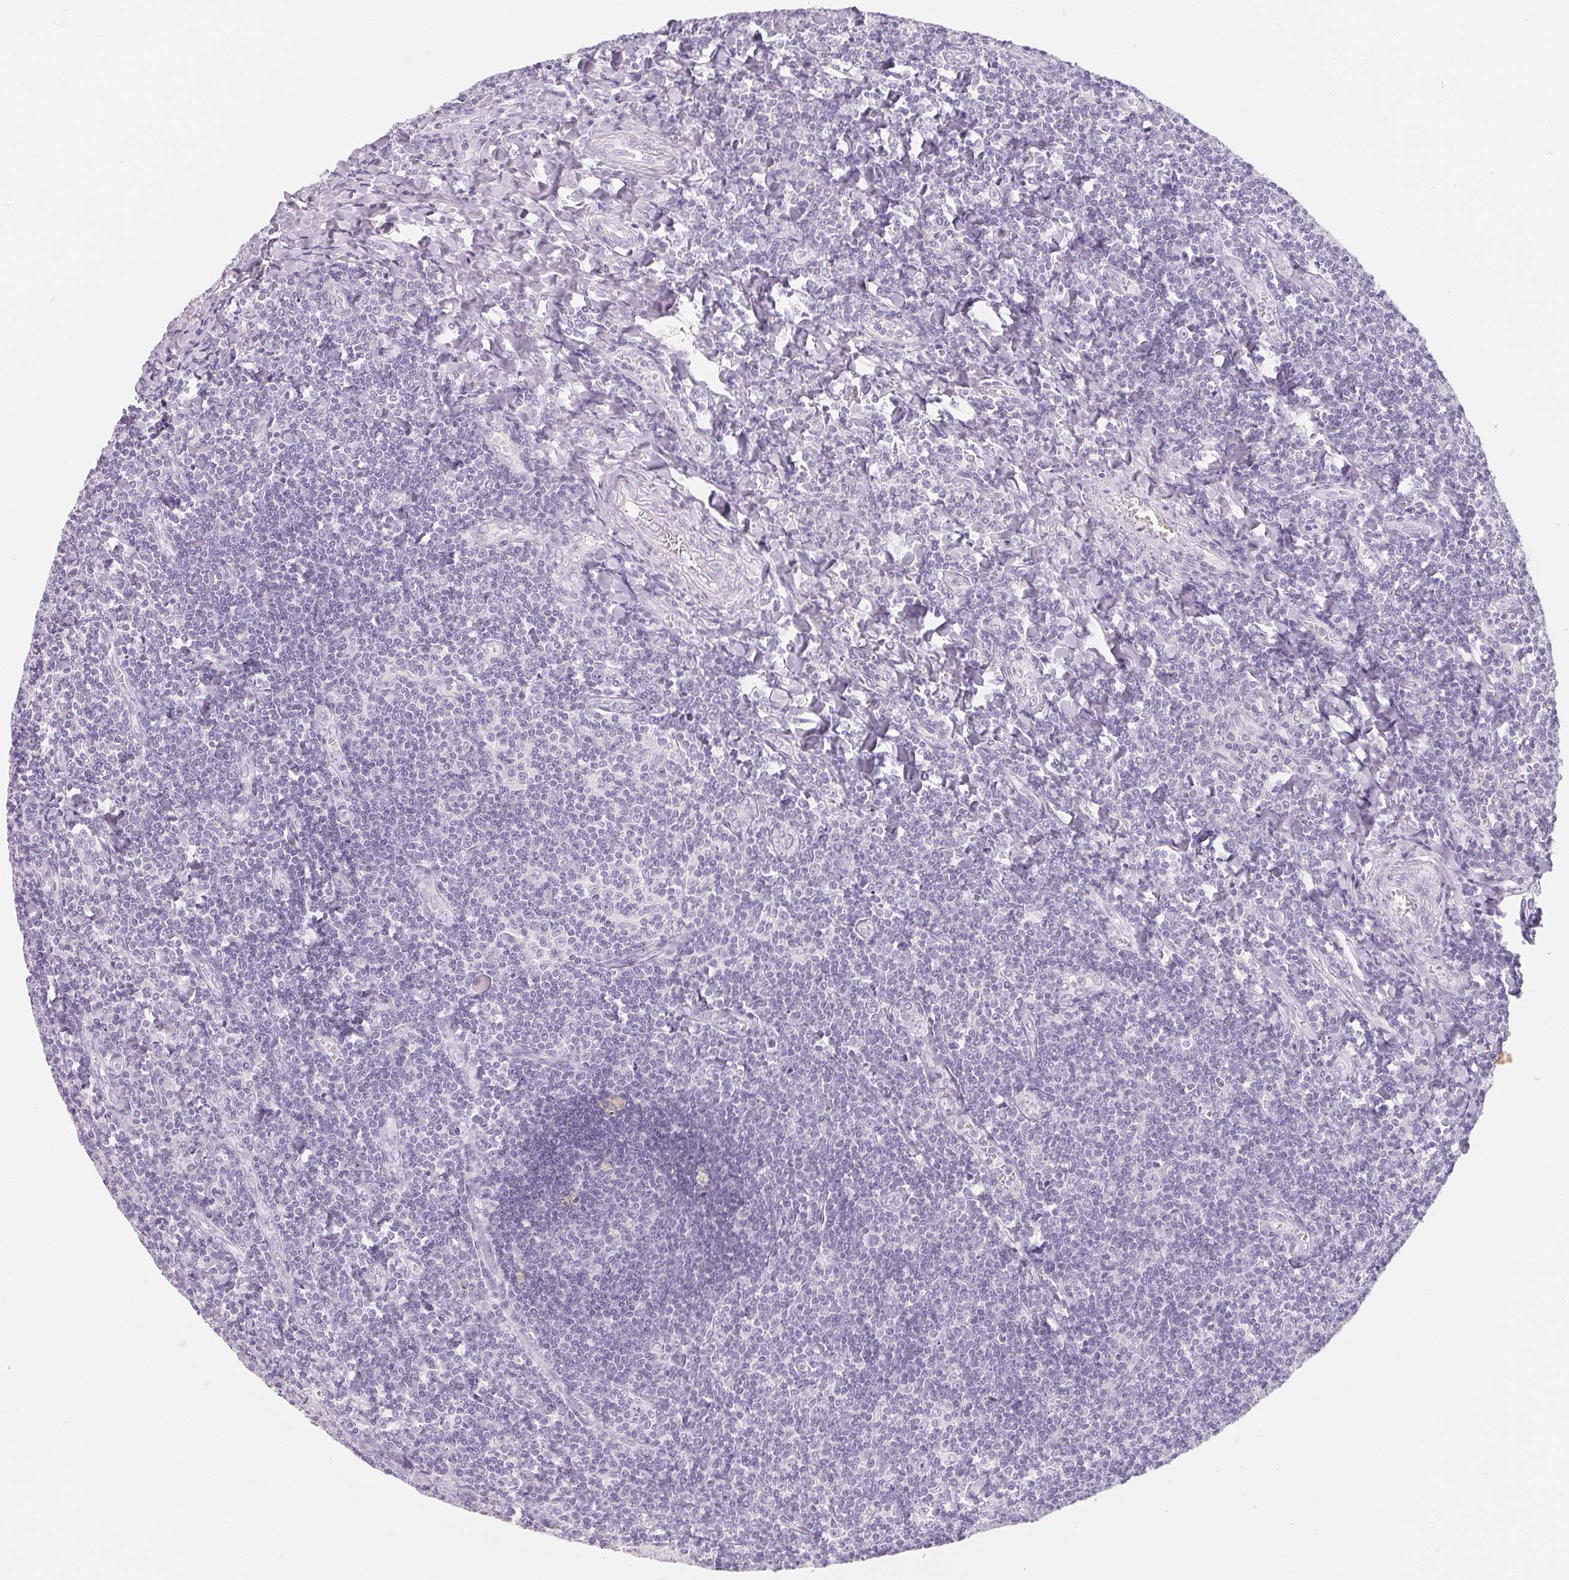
{"staining": {"intensity": "negative", "quantity": "none", "location": "none"}, "tissue": "tonsil", "cell_type": "Germinal center cells", "image_type": "normal", "snomed": [{"axis": "morphology", "description": "Normal tissue, NOS"}, {"axis": "morphology", "description": "Inflammation, NOS"}, {"axis": "topography", "description": "Tonsil"}], "caption": "Histopathology image shows no significant protein staining in germinal center cells of unremarkable tonsil.", "gene": "SPACA5B", "patient": {"sex": "female", "age": 31}}